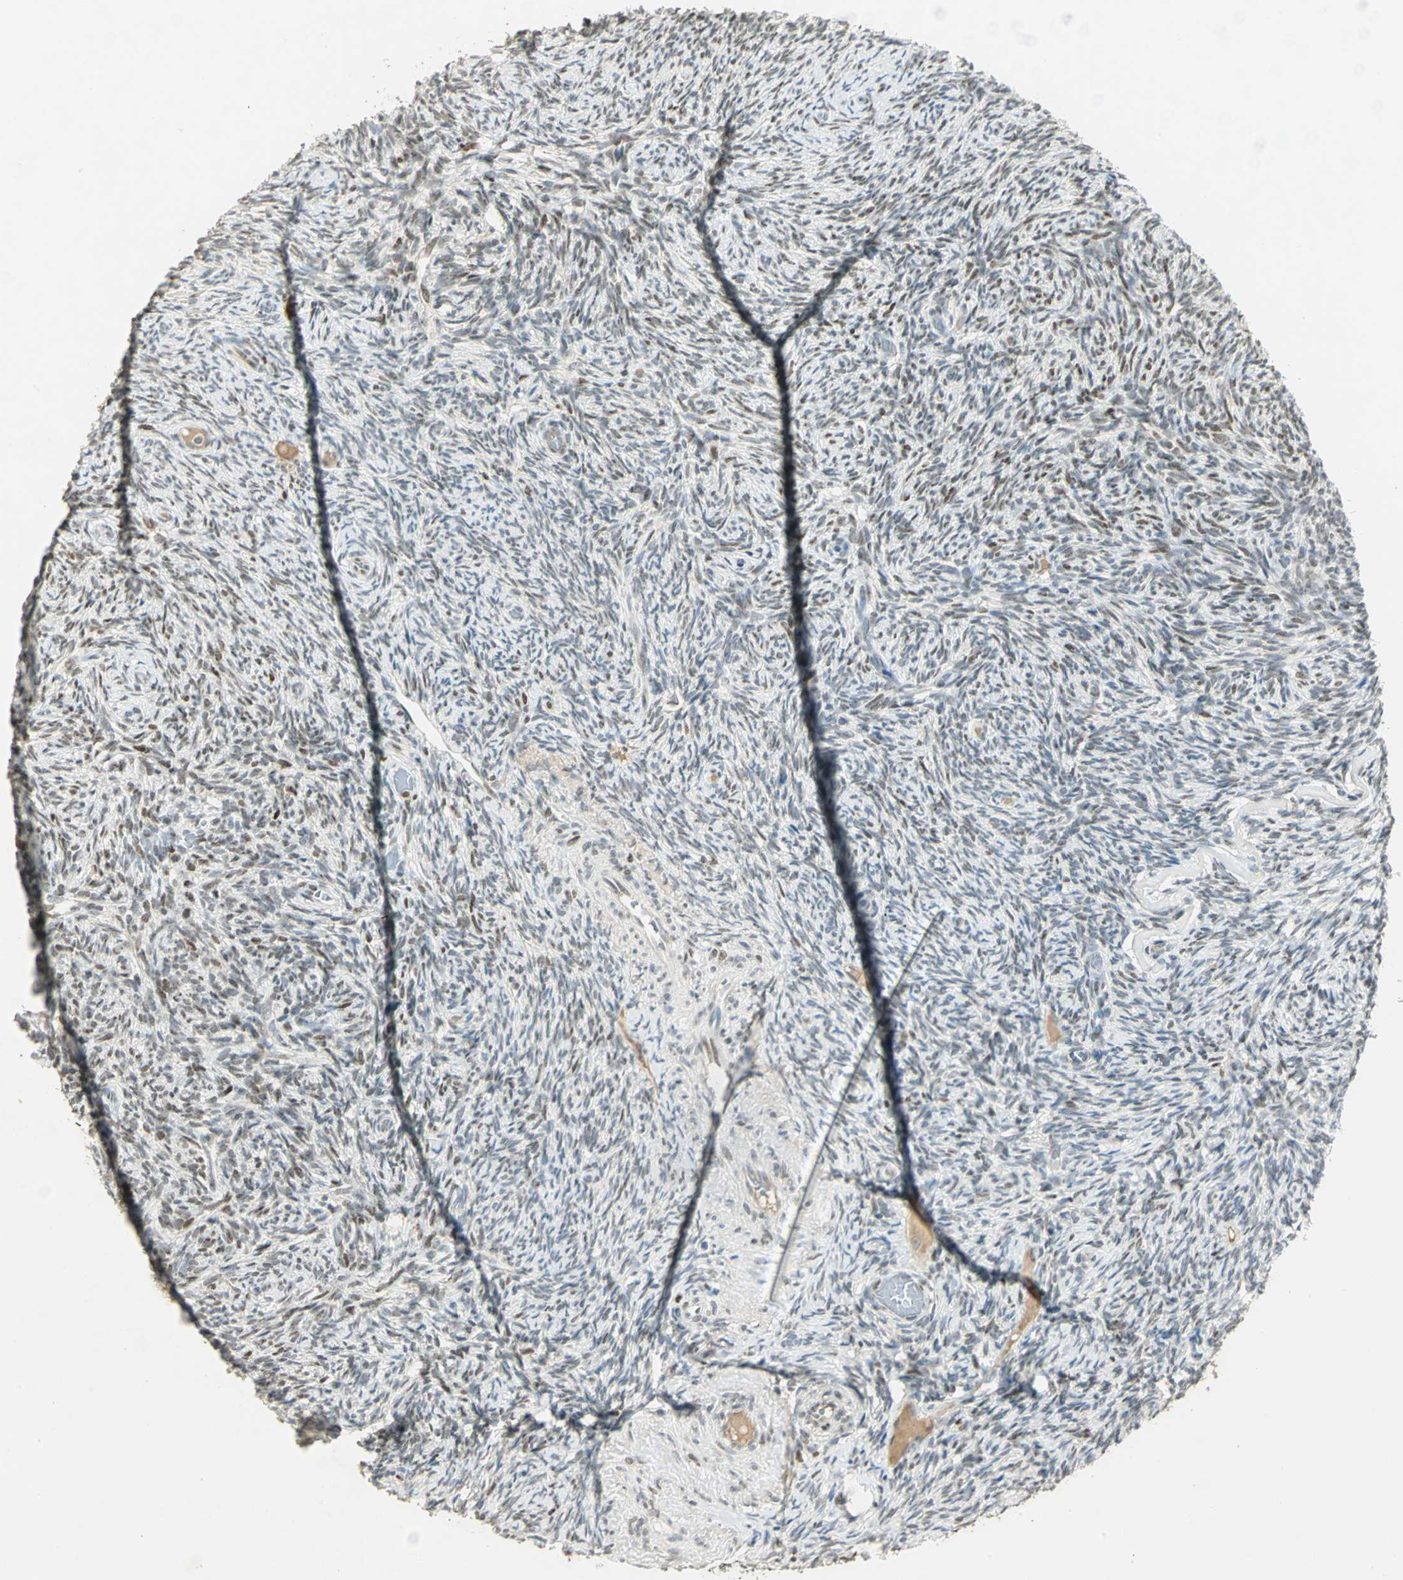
{"staining": {"intensity": "moderate", "quantity": "<25%", "location": "cytoplasmic/membranous"}, "tissue": "ovary", "cell_type": "Ovarian stroma cells", "image_type": "normal", "snomed": [{"axis": "morphology", "description": "Normal tissue, NOS"}, {"axis": "topography", "description": "Ovary"}], "caption": "This histopathology image exhibits normal ovary stained with IHC to label a protein in brown. The cytoplasmic/membranous of ovarian stroma cells show moderate positivity for the protein. Nuclei are counter-stained blue.", "gene": "AK6", "patient": {"sex": "female", "age": 60}}